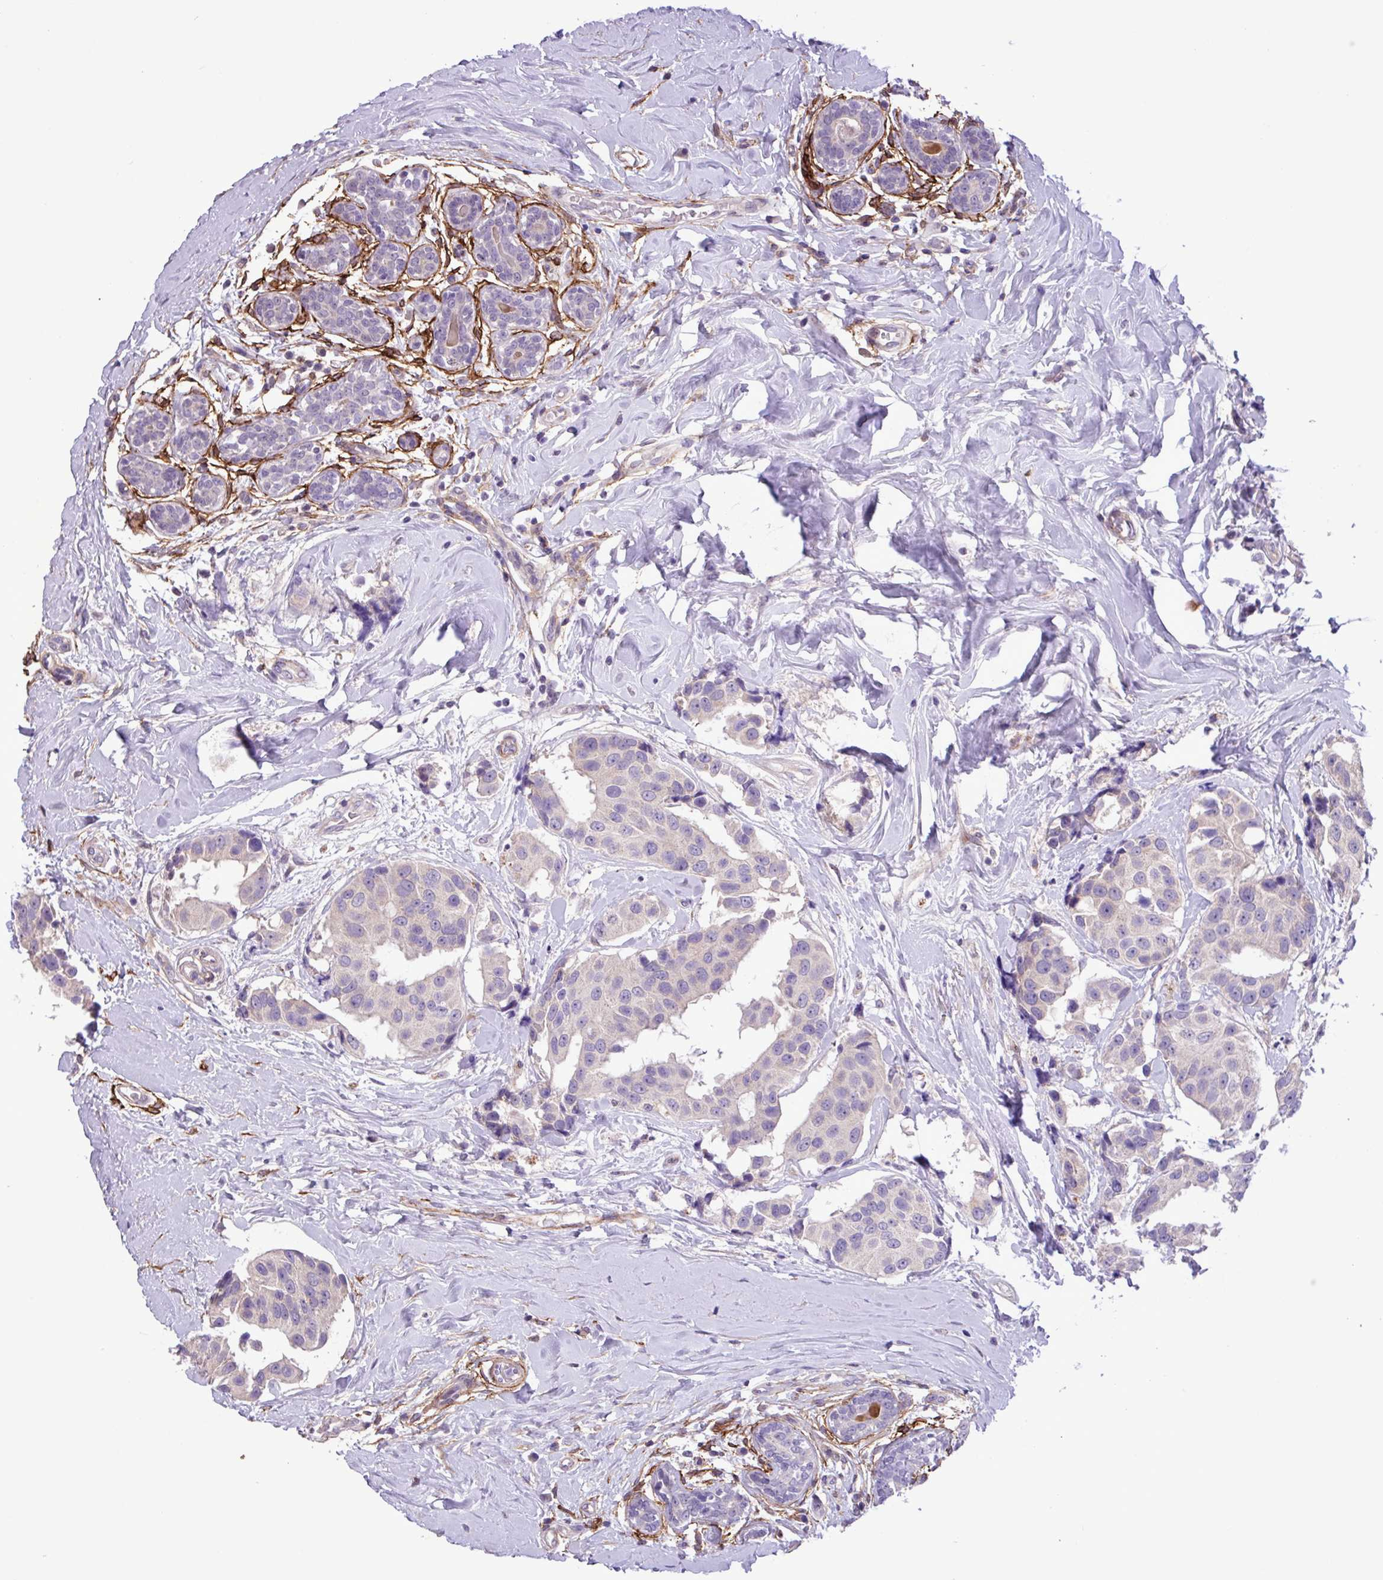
{"staining": {"intensity": "negative", "quantity": "none", "location": "none"}, "tissue": "breast cancer", "cell_type": "Tumor cells", "image_type": "cancer", "snomed": [{"axis": "morphology", "description": "Normal tissue, NOS"}, {"axis": "morphology", "description": "Duct carcinoma"}, {"axis": "topography", "description": "Breast"}], "caption": "High power microscopy image of an immunohistochemistry (IHC) micrograph of invasive ductal carcinoma (breast), revealing no significant staining in tumor cells.", "gene": "CD248", "patient": {"sex": "female", "age": 39}}